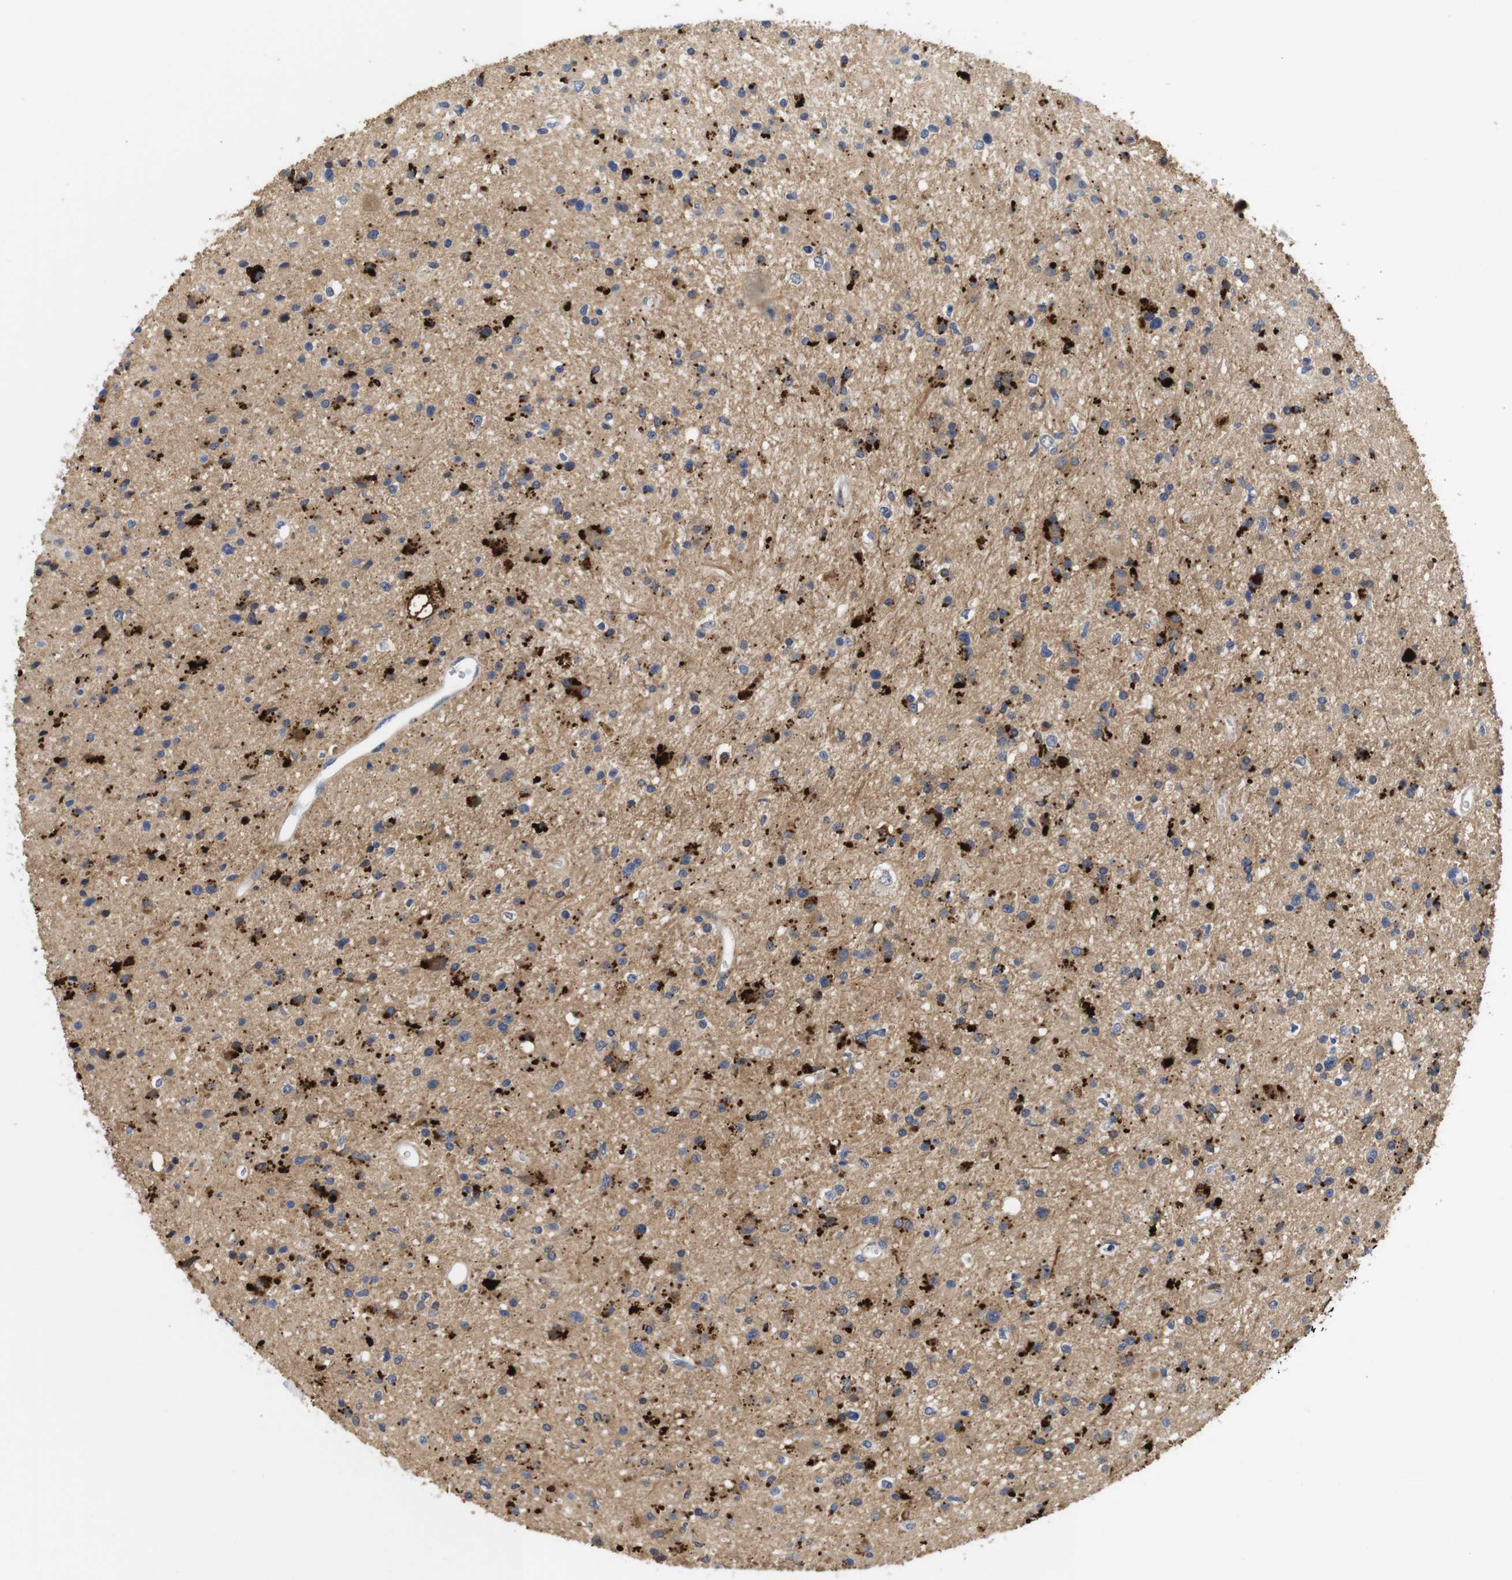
{"staining": {"intensity": "strong", "quantity": "25%-75%", "location": "cytoplasmic/membranous"}, "tissue": "glioma", "cell_type": "Tumor cells", "image_type": "cancer", "snomed": [{"axis": "morphology", "description": "Glioma, malignant, High grade"}, {"axis": "topography", "description": "Brain"}], "caption": "This is a histology image of immunohistochemistry staining of malignant high-grade glioma, which shows strong staining in the cytoplasmic/membranous of tumor cells.", "gene": "SPRY3", "patient": {"sex": "male", "age": 33}}